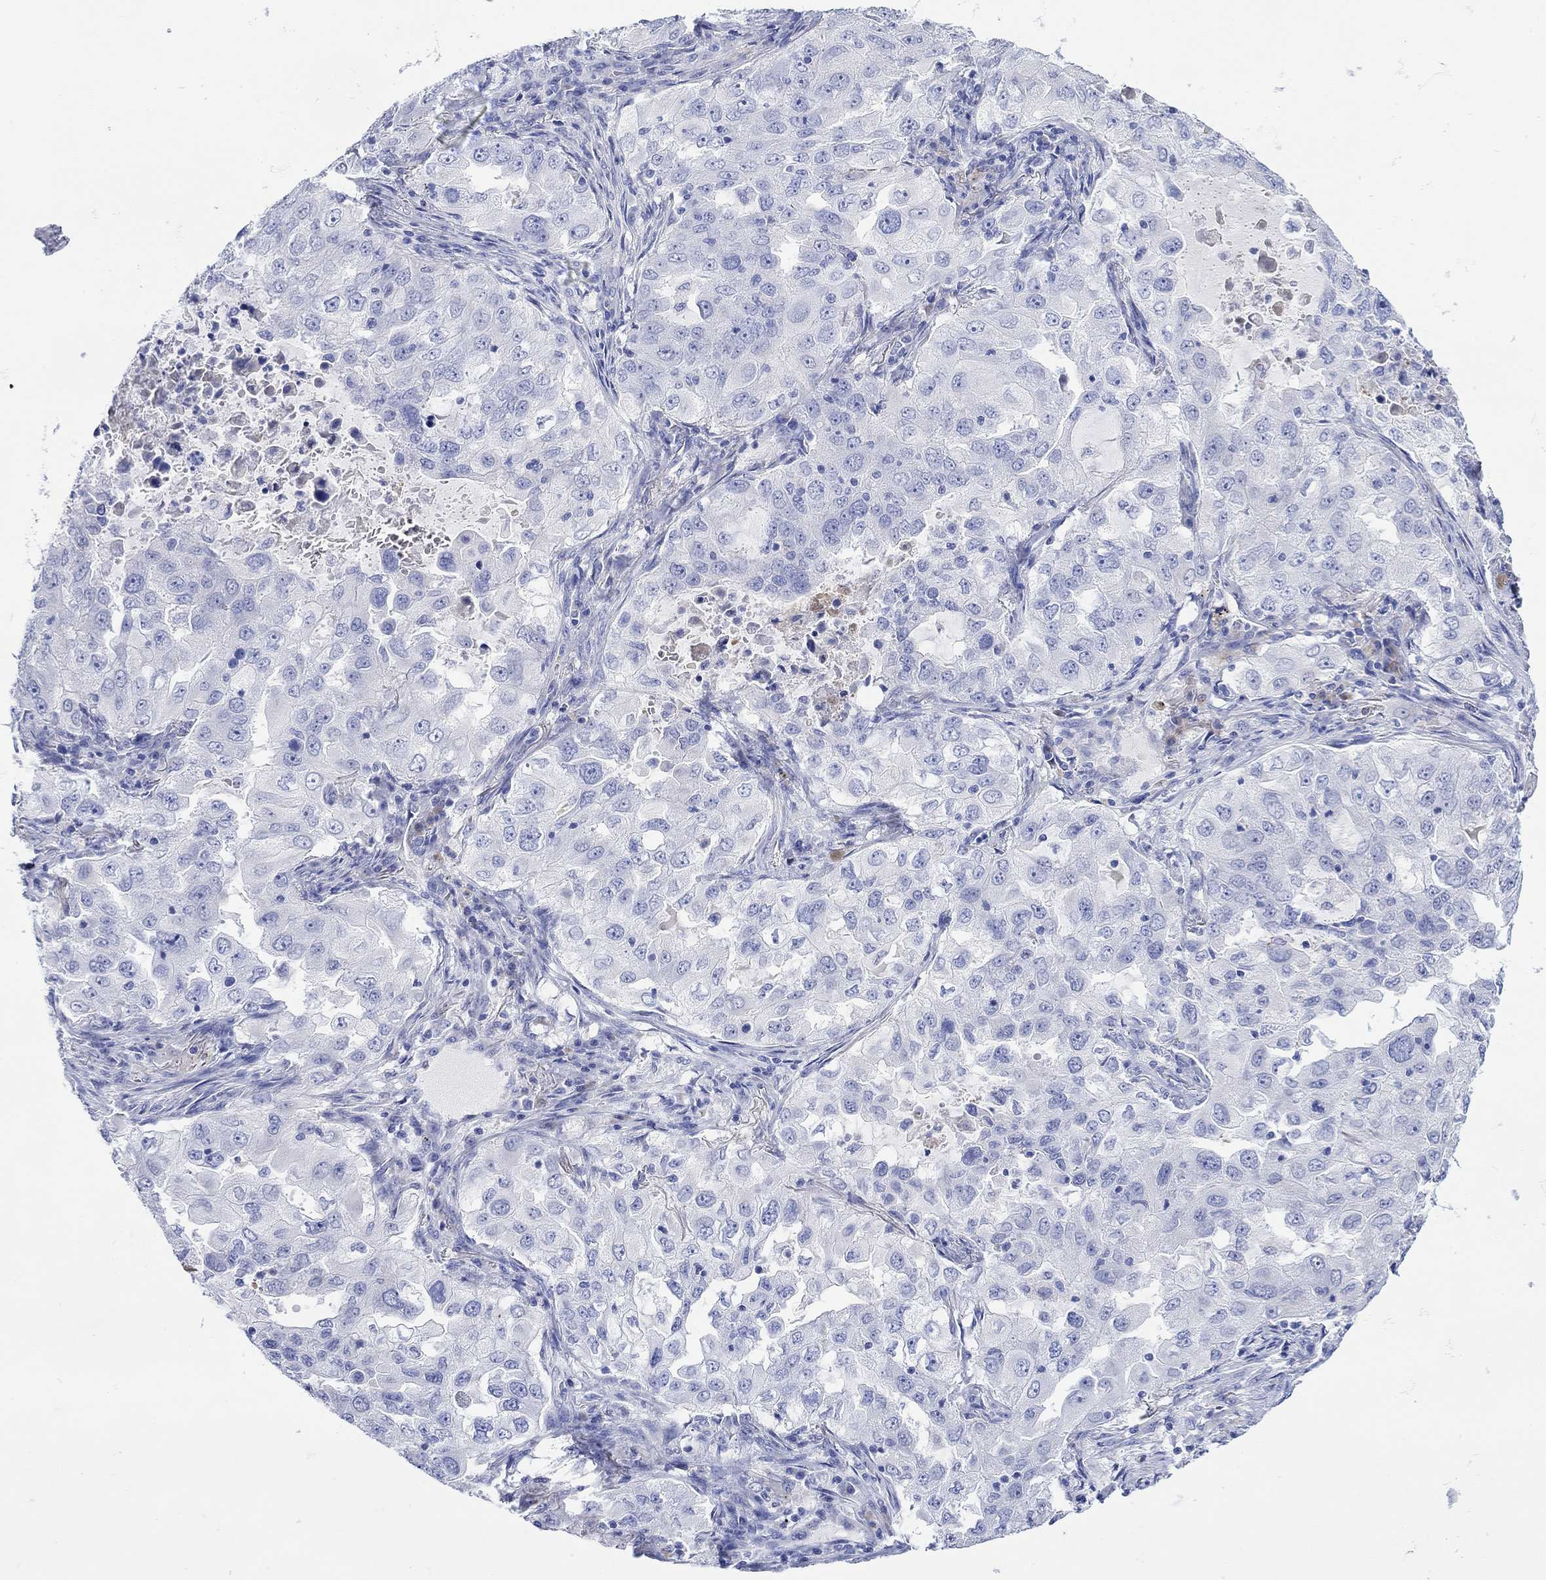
{"staining": {"intensity": "weak", "quantity": "<25%", "location": "cytoplasmic/membranous"}, "tissue": "lung cancer", "cell_type": "Tumor cells", "image_type": "cancer", "snomed": [{"axis": "morphology", "description": "Adenocarcinoma, NOS"}, {"axis": "topography", "description": "Lung"}], "caption": "Immunohistochemical staining of lung cancer displays no significant positivity in tumor cells.", "gene": "ANKMY1", "patient": {"sex": "female", "age": 61}}